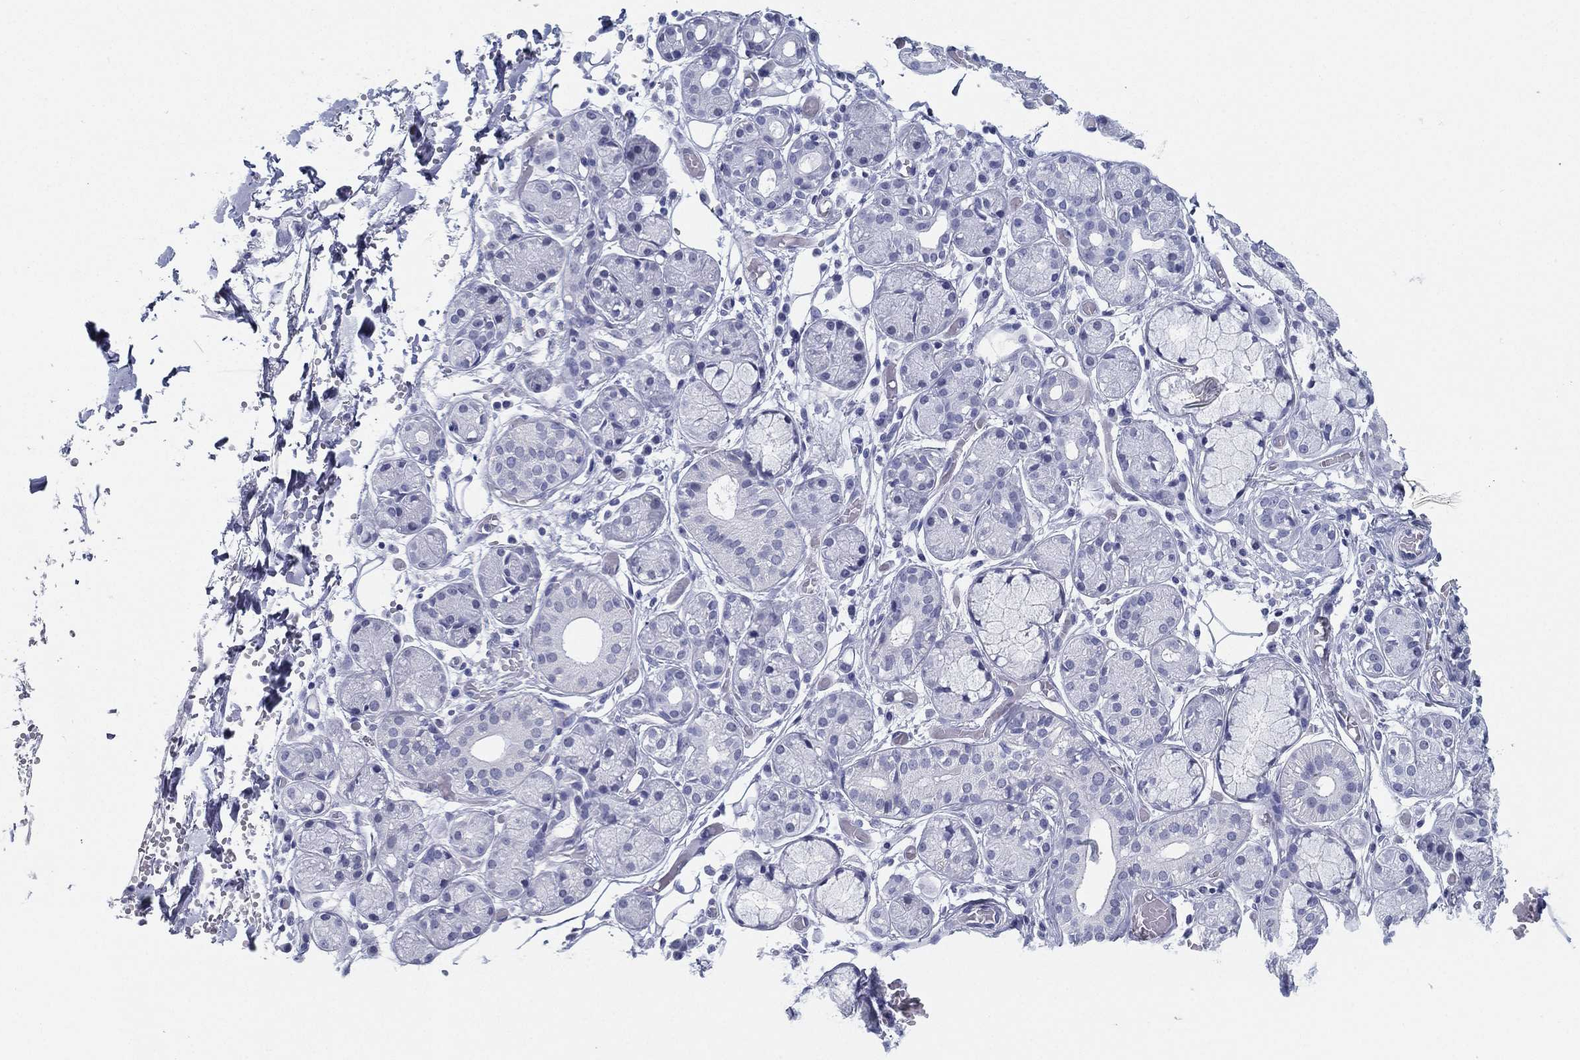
{"staining": {"intensity": "negative", "quantity": "none", "location": "none"}, "tissue": "salivary gland", "cell_type": "Glandular cells", "image_type": "normal", "snomed": [{"axis": "morphology", "description": "Normal tissue, NOS"}, {"axis": "topography", "description": "Salivary gland"}, {"axis": "topography", "description": "Peripheral nerve tissue"}], "caption": "Immunohistochemistry photomicrograph of benign human salivary gland stained for a protein (brown), which demonstrates no positivity in glandular cells.", "gene": "ATP1B2", "patient": {"sex": "male", "age": 71}}